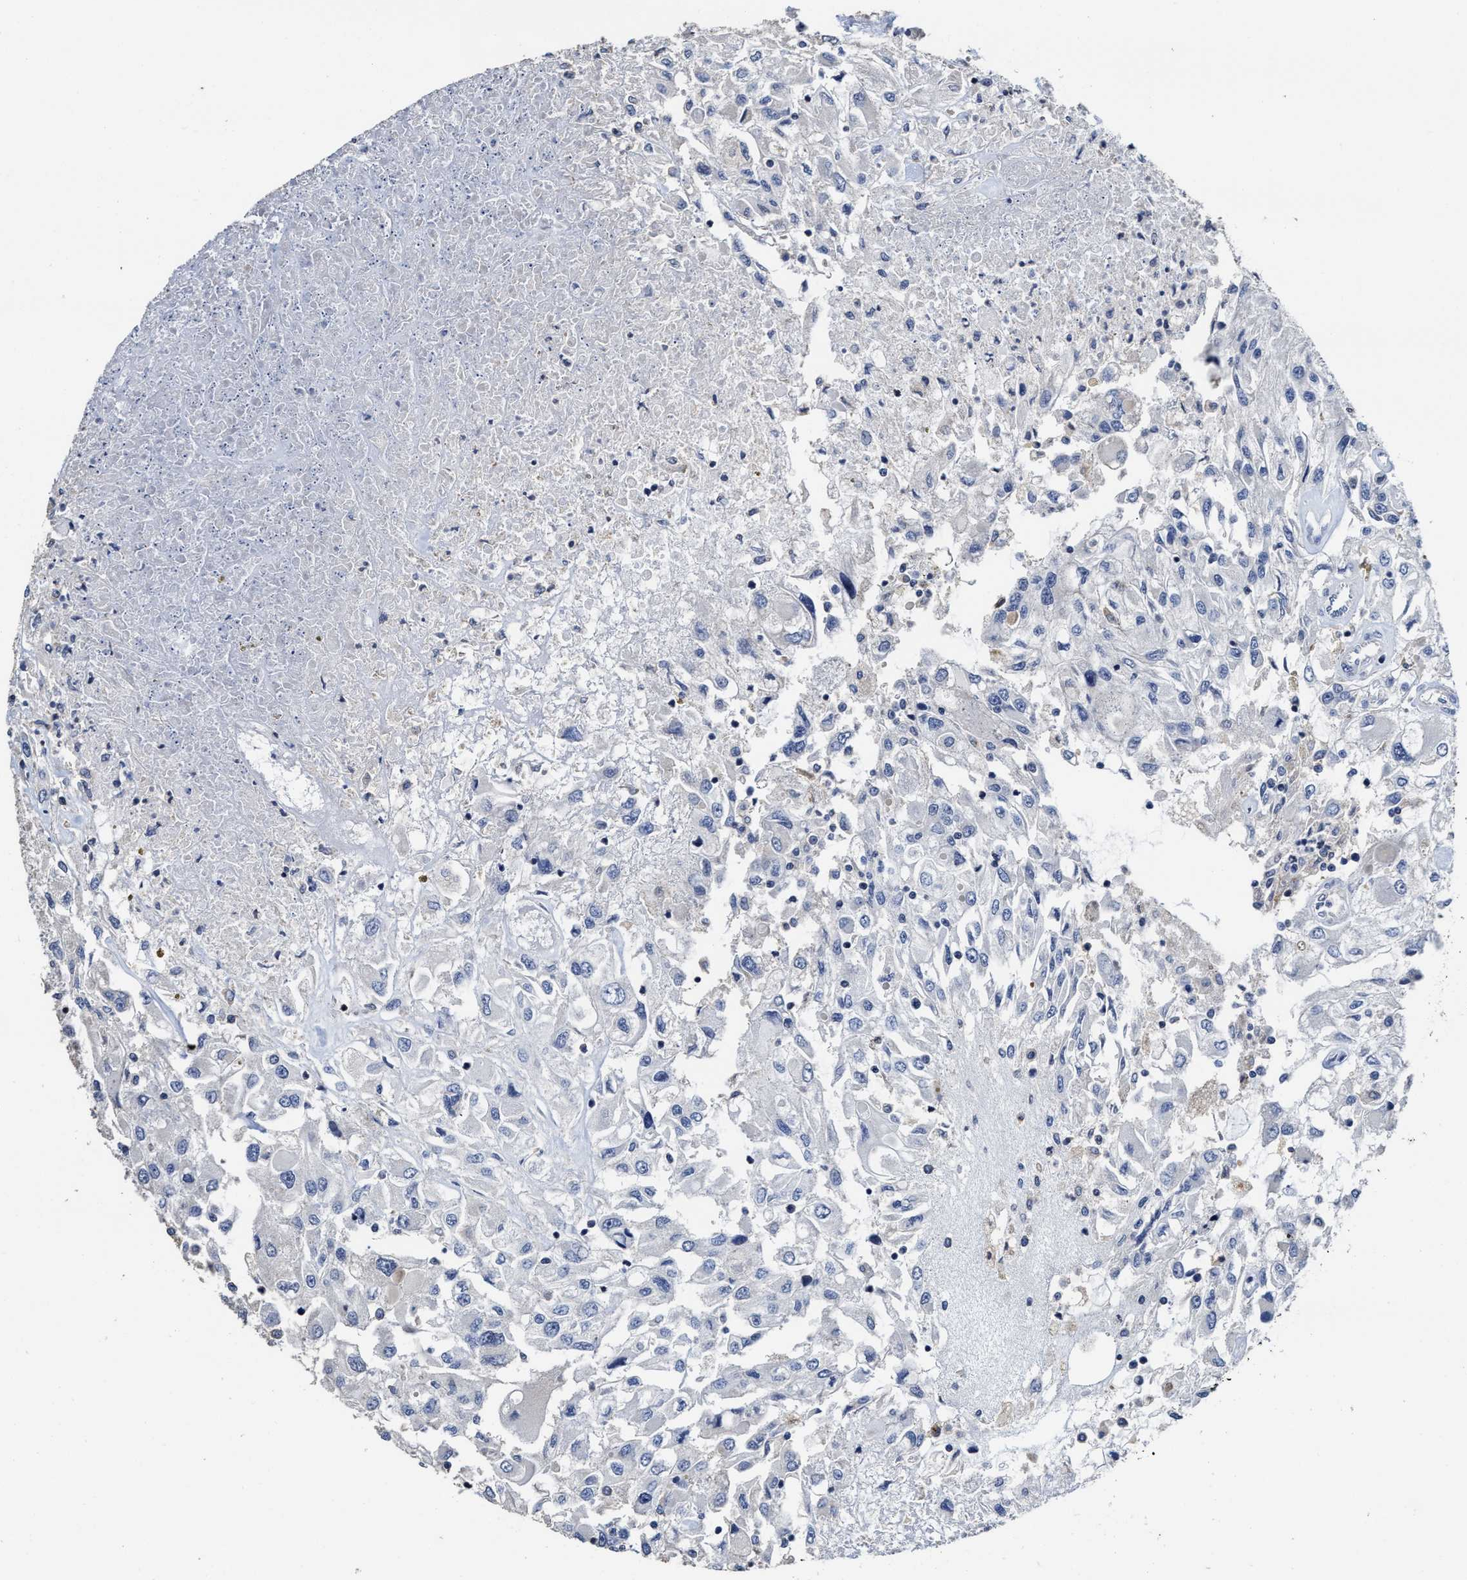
{"staining": {"intensity": "negative", "quantity": "none", "location": "none"}, "tissue": "renal cancer", "cell_type": "Tumor cells", "image_type": "cancer", "snomed": [{"axis": "morphology", "description": "Adenocarcinoma, NOS"}, {"axis": "topography", "description": "Kidney"}], "caption": "Immunohistochemical staining of adenocarcinoma (renal) shows no significant expression in tumor cells.", "gene": "ZFAT", "patient": {"sex": "female", "age": 52}}